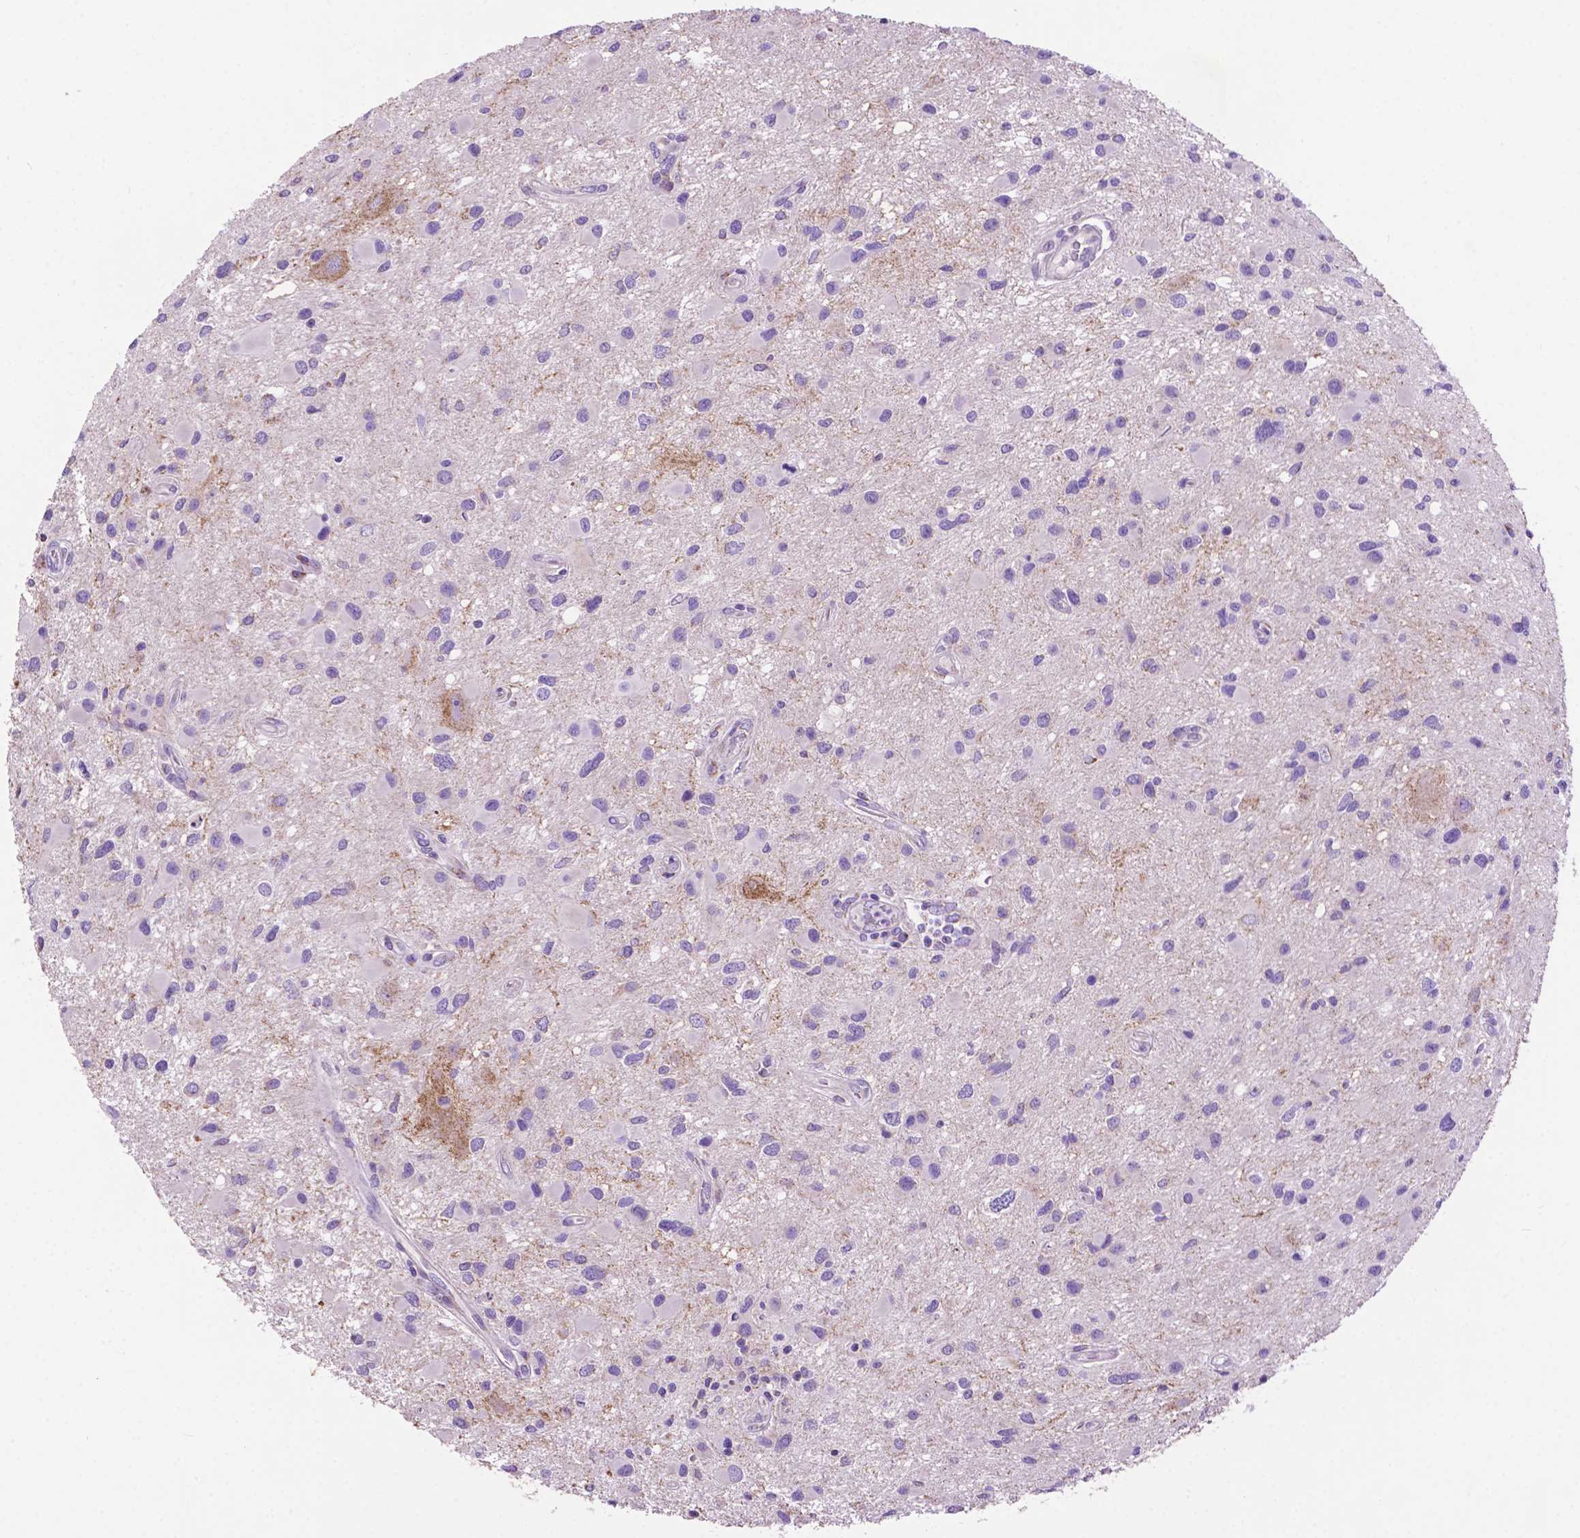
{"staining": {"intensity": "negative", "quantity": "none", "location": "none"}, "tissue": "glioma", "cell_type": "Tumor cells", "image_type": "cancer", "snomed": [{"axis": "morphology", "description": "Glioma, malignant, Low grade"}, {"axis": "topography", "description": "Brain"}], "caption": "Human low-grade glioma (malignant) stained for a protein using IHC exhibits no staining in tumor cells.", "gene": "PHYHIP", "patient": {"sex": "female", "age": 32}}